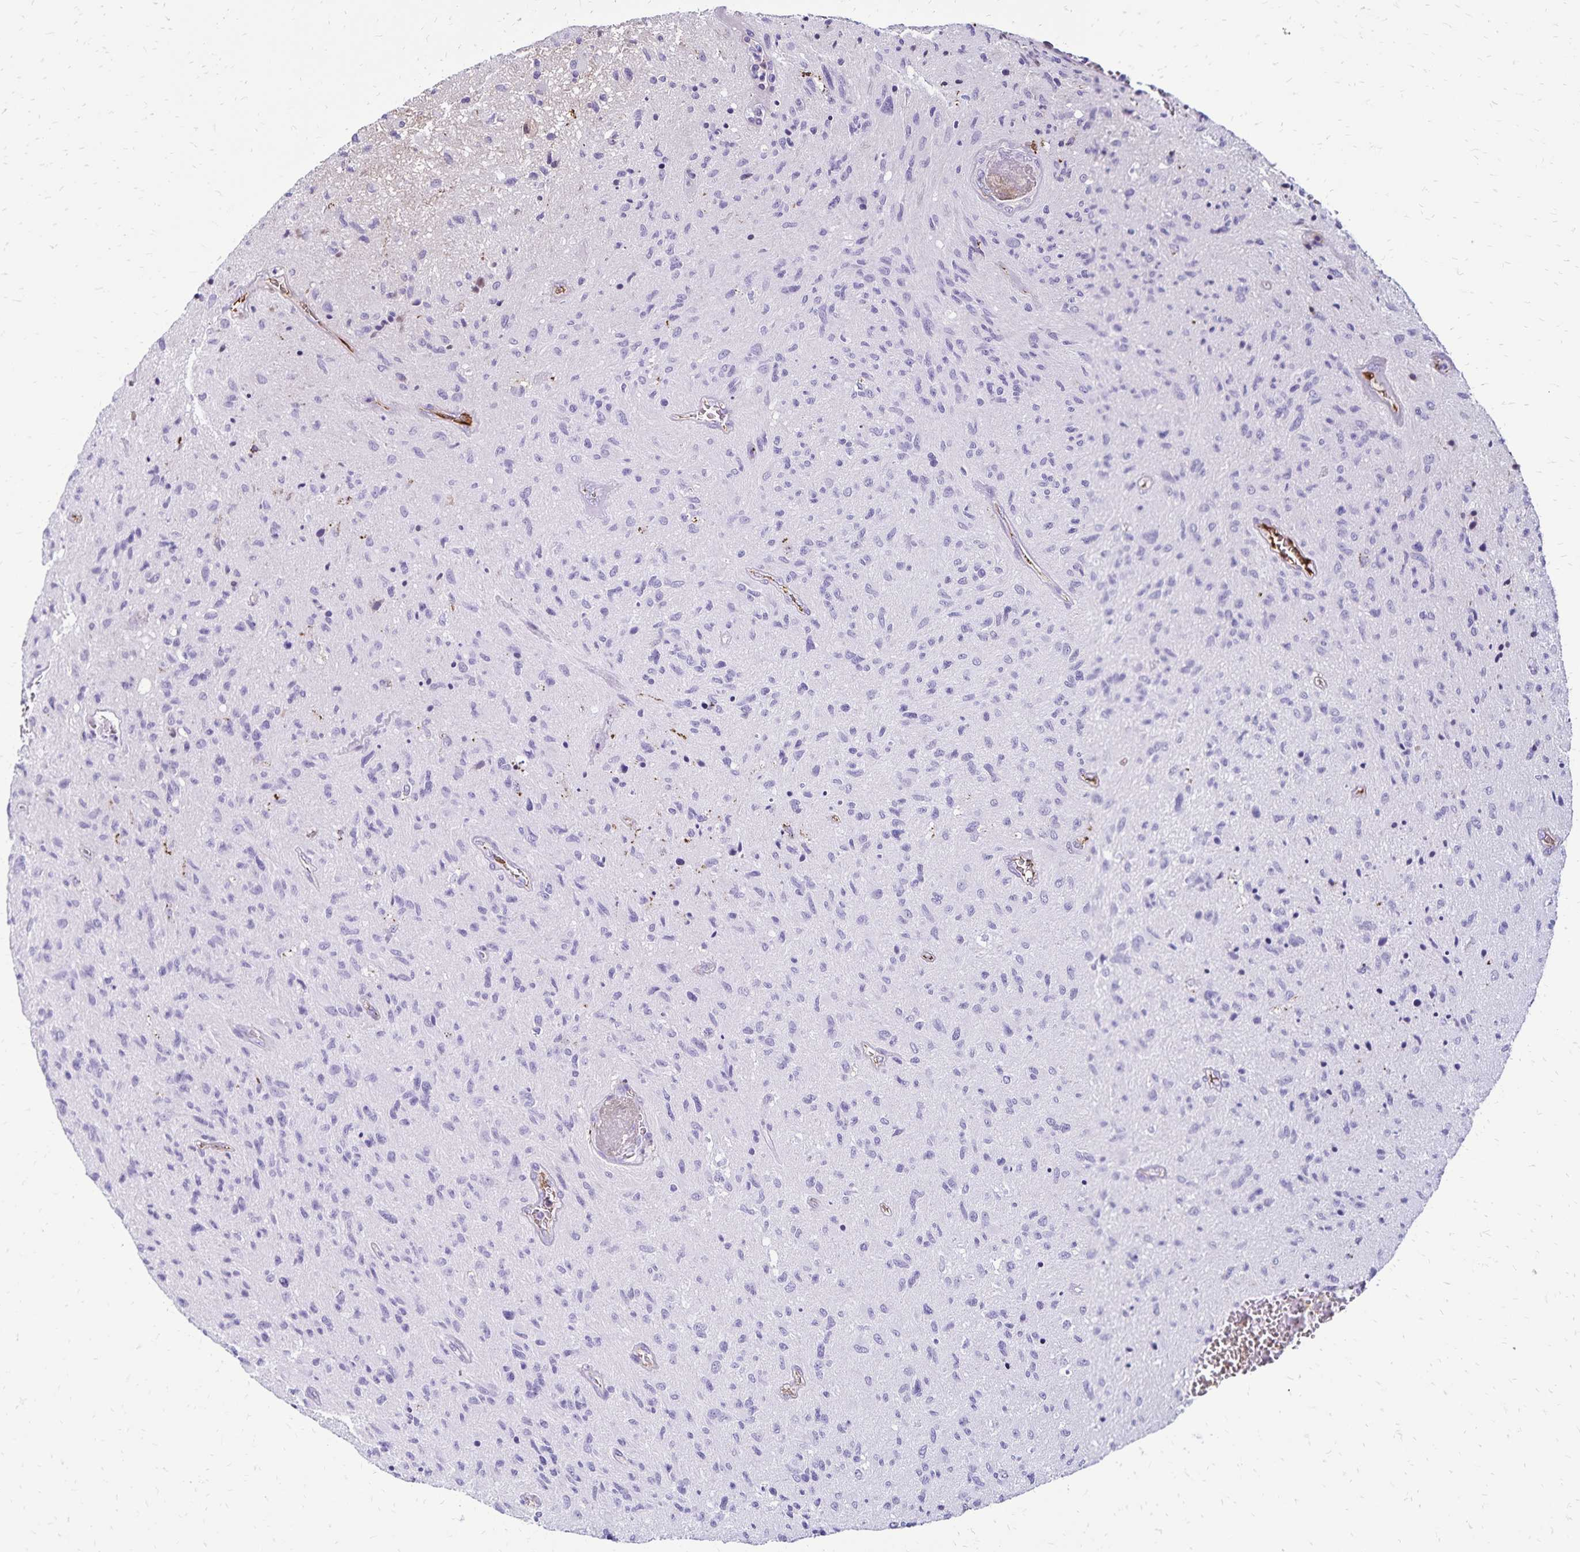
{"staining": {"intensity": "negative", "quantity": "none", "location": "none"}, "tissue": "glioma", "cell_type": "Tumor cells", "image_type": "cancer", "snomed": [{"axis": "morphology", "description": "Glioma, malignant, High grade"}, {"axis": "topography", "description": "Brain"}], "caption": "Protein analysis of glioma reveals no significant staining in tumor cells.", "gene": "CD27", "patient": {"sex": "male", "age": 54}}